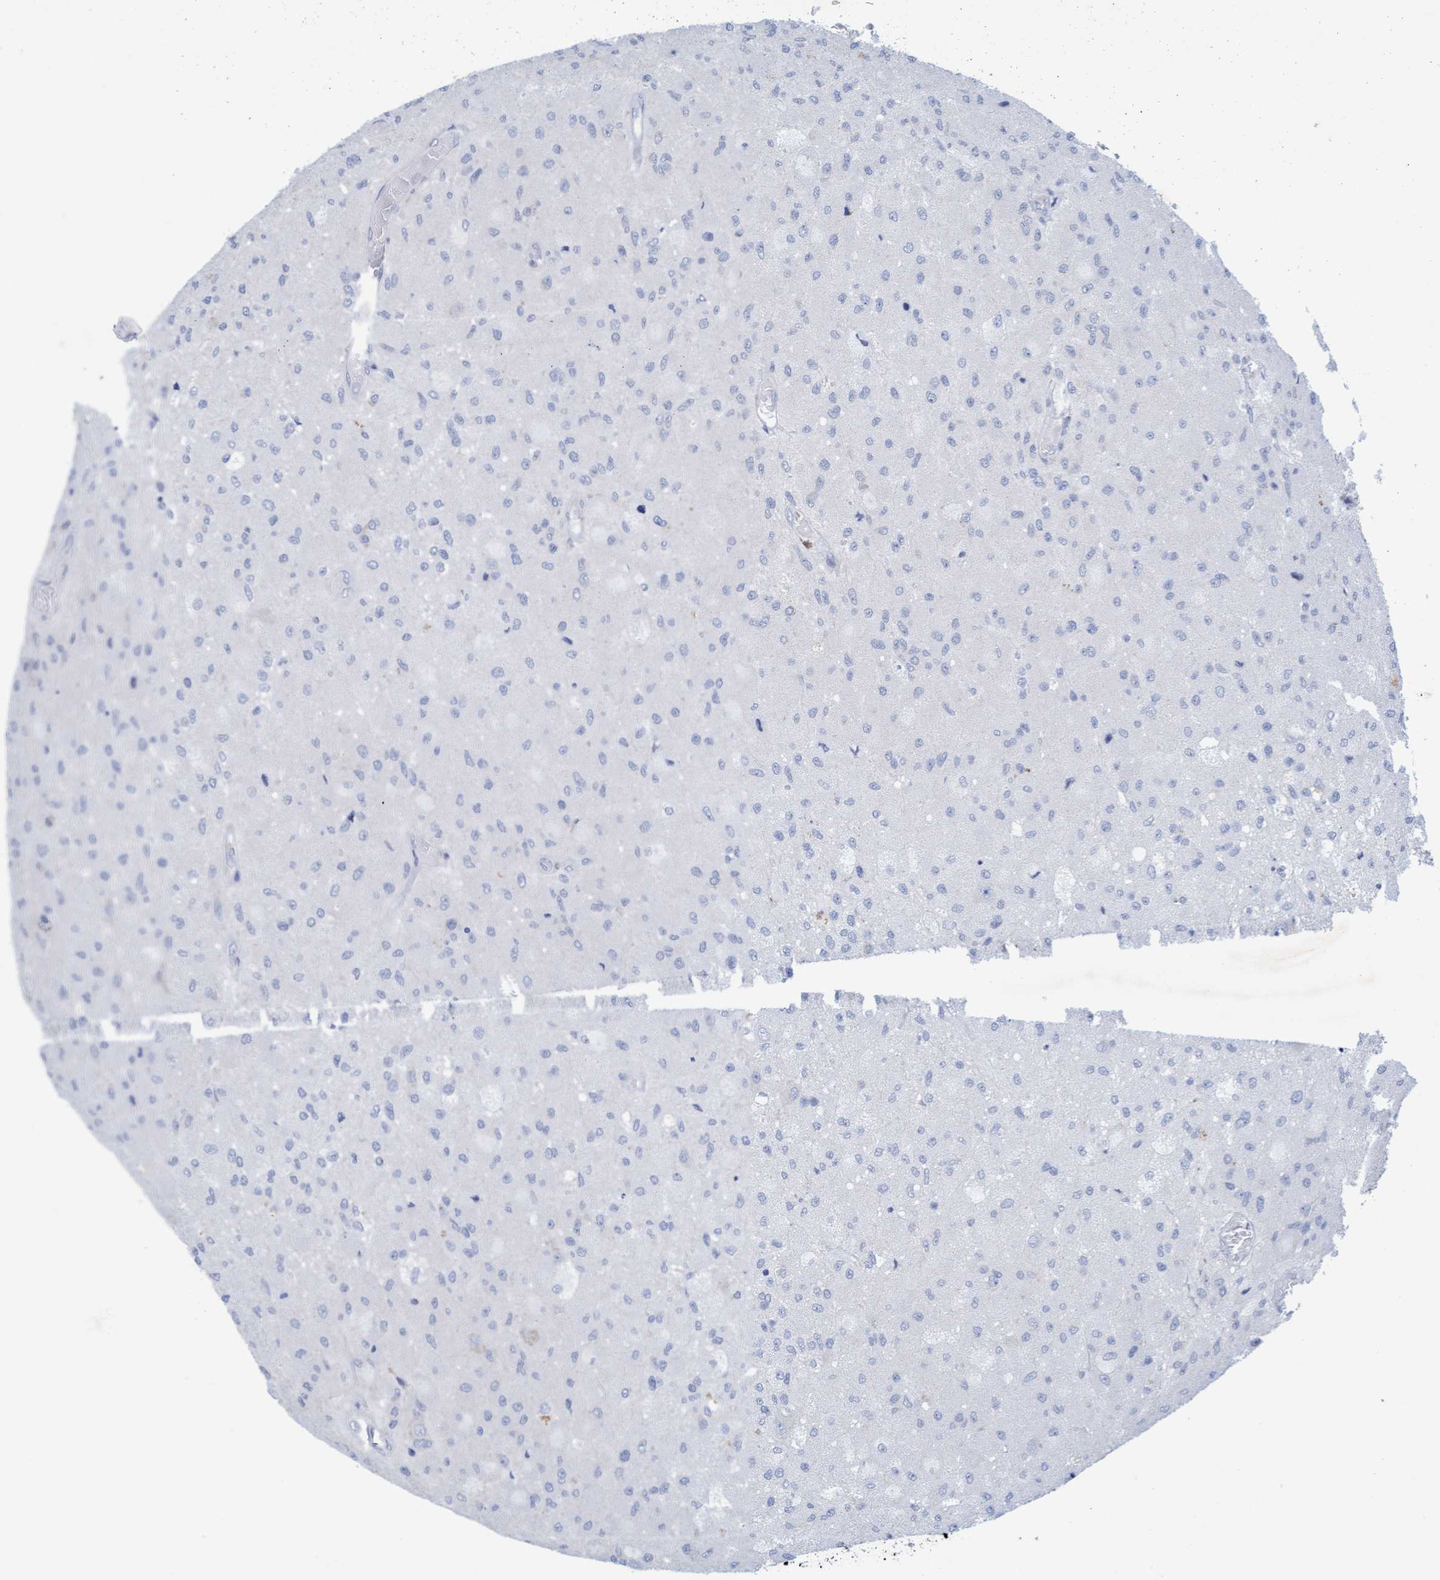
{"staining": {"intensity": "negative", "quantity": "none", "location": "none"}, "tissue": "glioma", "cell_type": "Tumor cells", "image_type": "cancer", "snomed": [{"axis": "morphology", "description": "Normal tissue, NOS"}, {"axis": "morphology", "description": "Glioma, malignant, High grade"}, {"axis": "topography", "description": "Cerebral cortex"}], "caption": "Immunohistochemistry photomicrograph of neoplastic tissue: malignant glioma (high-grade) stained with DAB (3,3'-diaminobenzidine) demonstrates no significant protein expression in tumor cells.", "gene": "SLC28A3", "patient": {"sex": "male", "age": 77}}